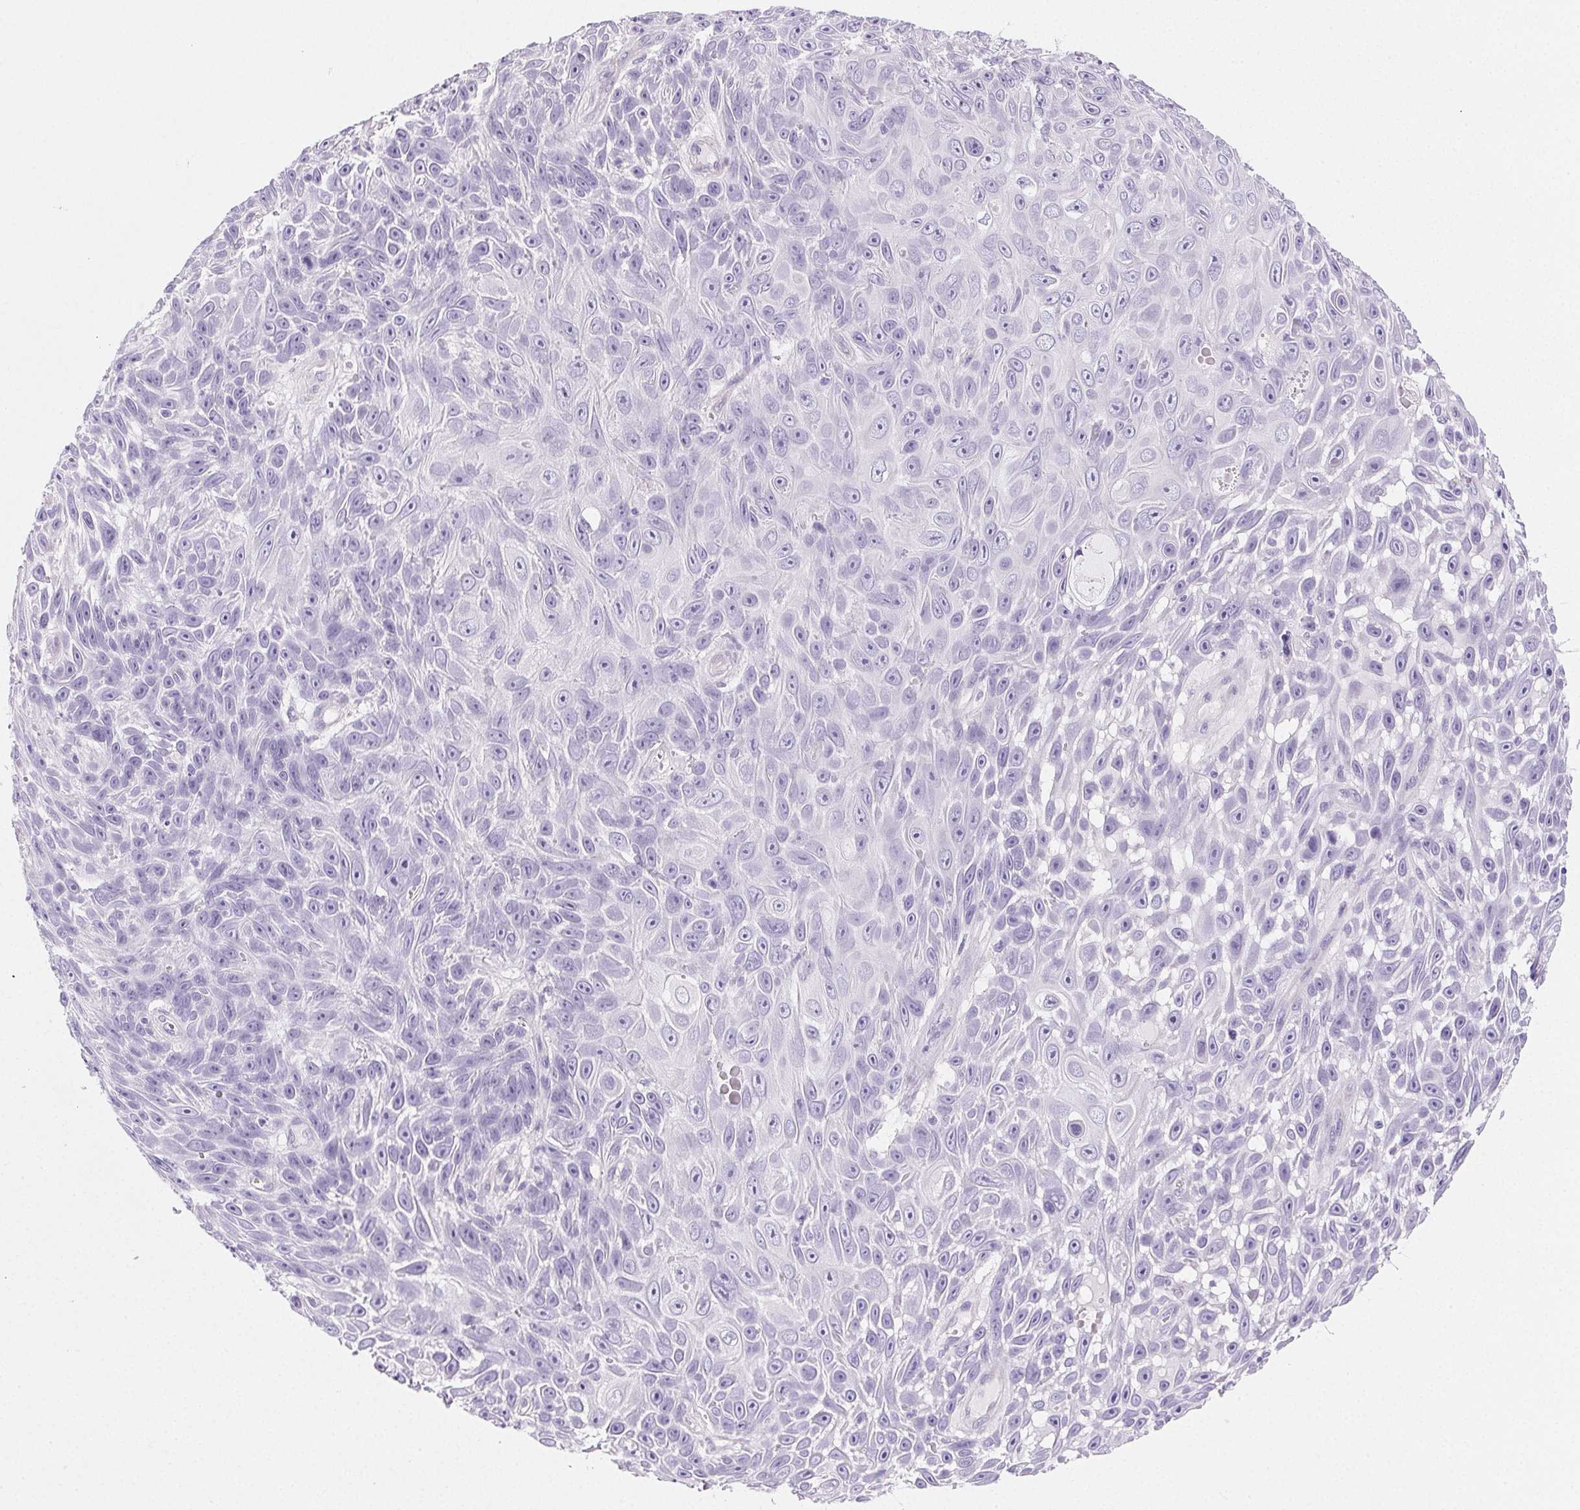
{"staining": {"intensity": "negative", "quantity": "none", "location": "none"}, "tissue": "skin cancer", "cell_type": "Tumor cells", "image_type": "cancer", "snomed": [{"axis": "morphology", "description": "Squamous cell carcinoma, NOS"}, {"axis": "topography", "description": "Skin"}], "caption": "Tumor cells show no significant protein staining in skin cancer.", "gene": "PRSS3", "patient": {"sex": "male", "age": 82}}